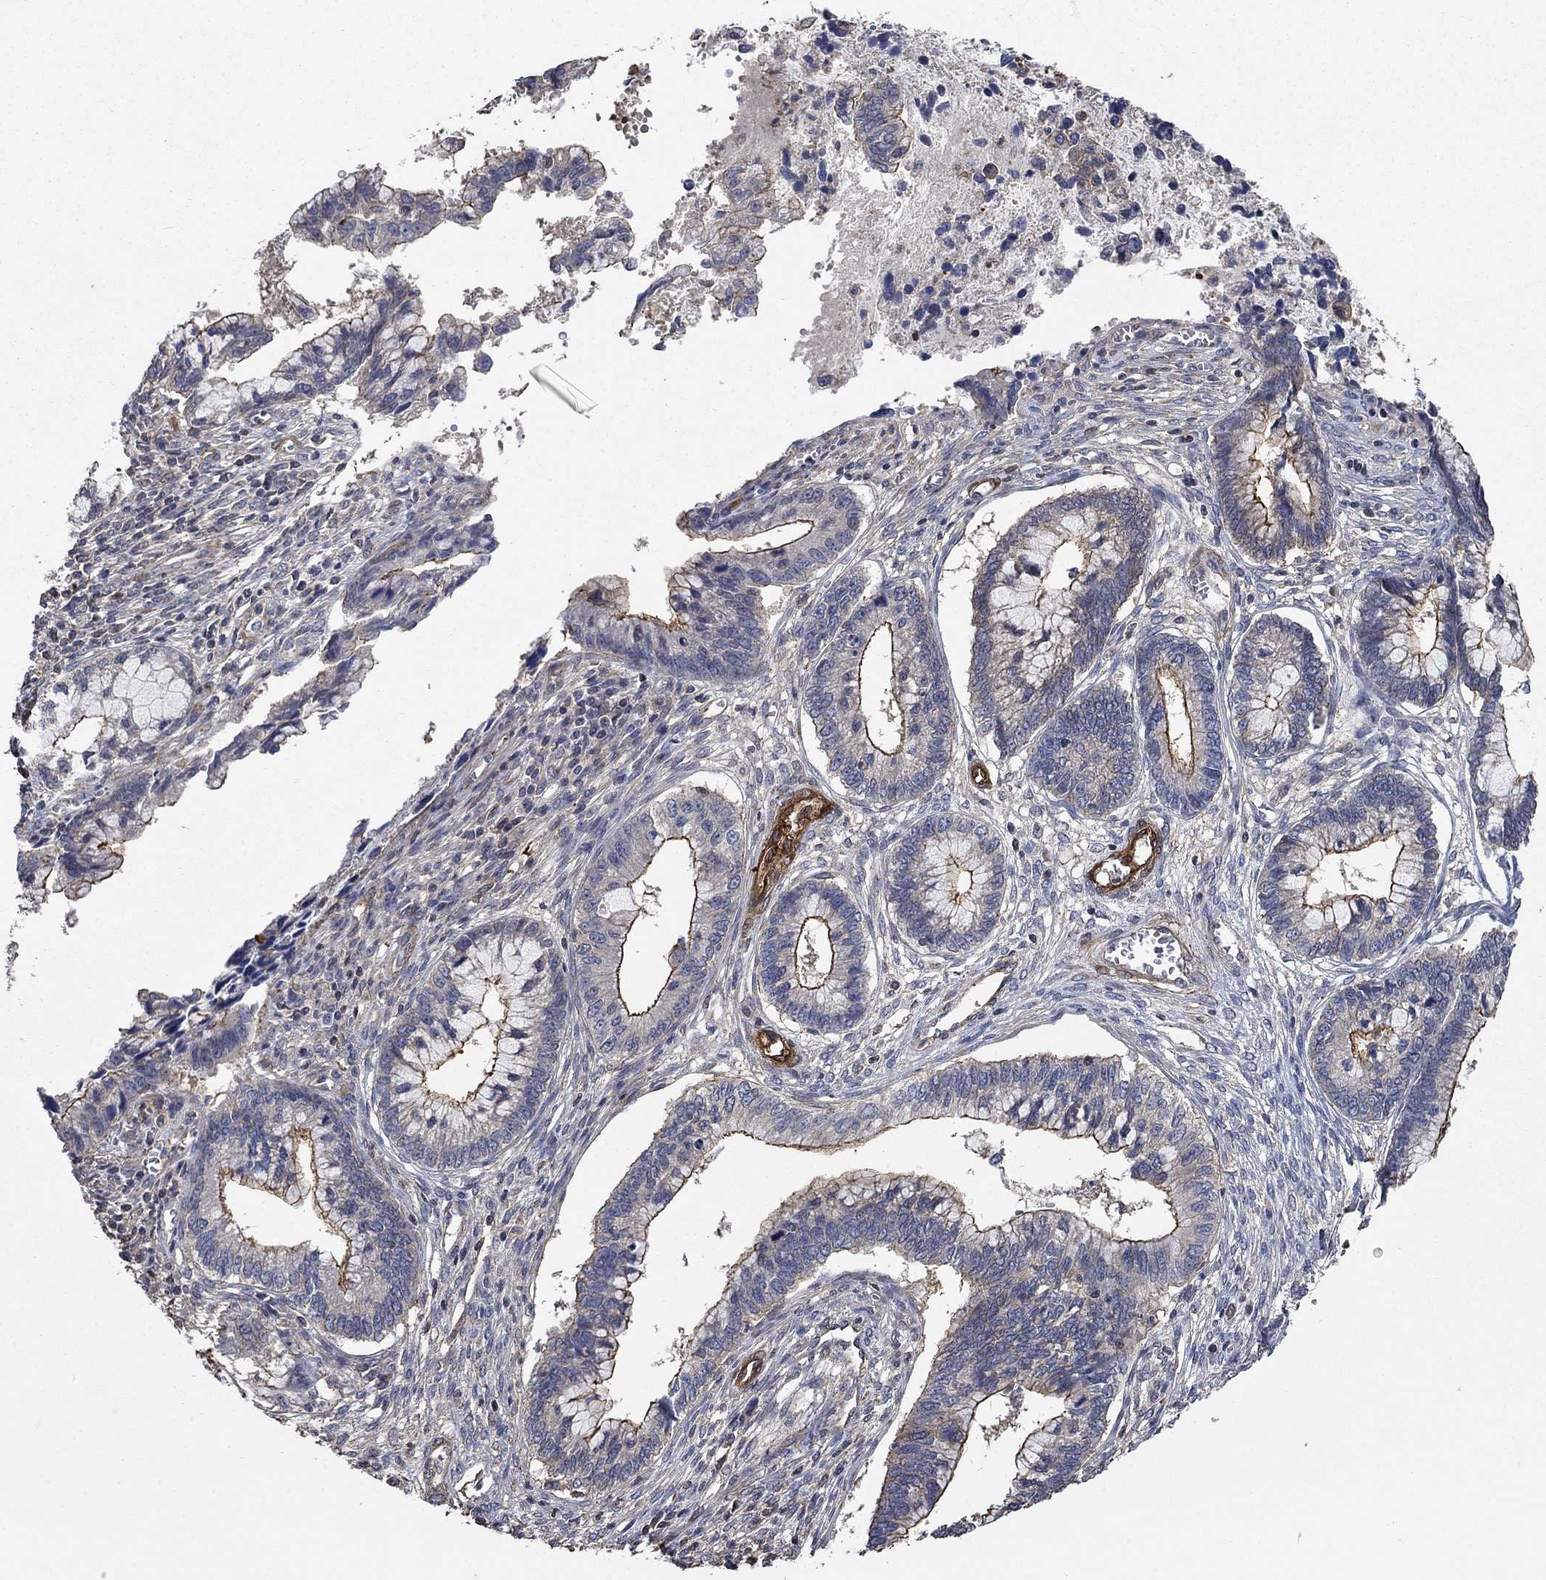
{"staining": {"intensity": "strong", "quantity": "25%-75%", "location": "cytoplasmic/membranous"}, "tissue": "cervical cancer", "cell_type": "Tumor cells", "image_type": "cancer", "snomed": [{"axis": "morphology", "description": "Adenocarcinoma, NOS"}, {"axis": "topography", "description": "Cervix"}], "caption": "Human cervical cancer (adenocarcinoma) stained with a brown dye exhibits strong cytoplasmic/membranous positive positivity in approximately 25%-75% of tumor cells.", "gene": "PDE3A", "patient": {"sex": "female", "age": 44}}